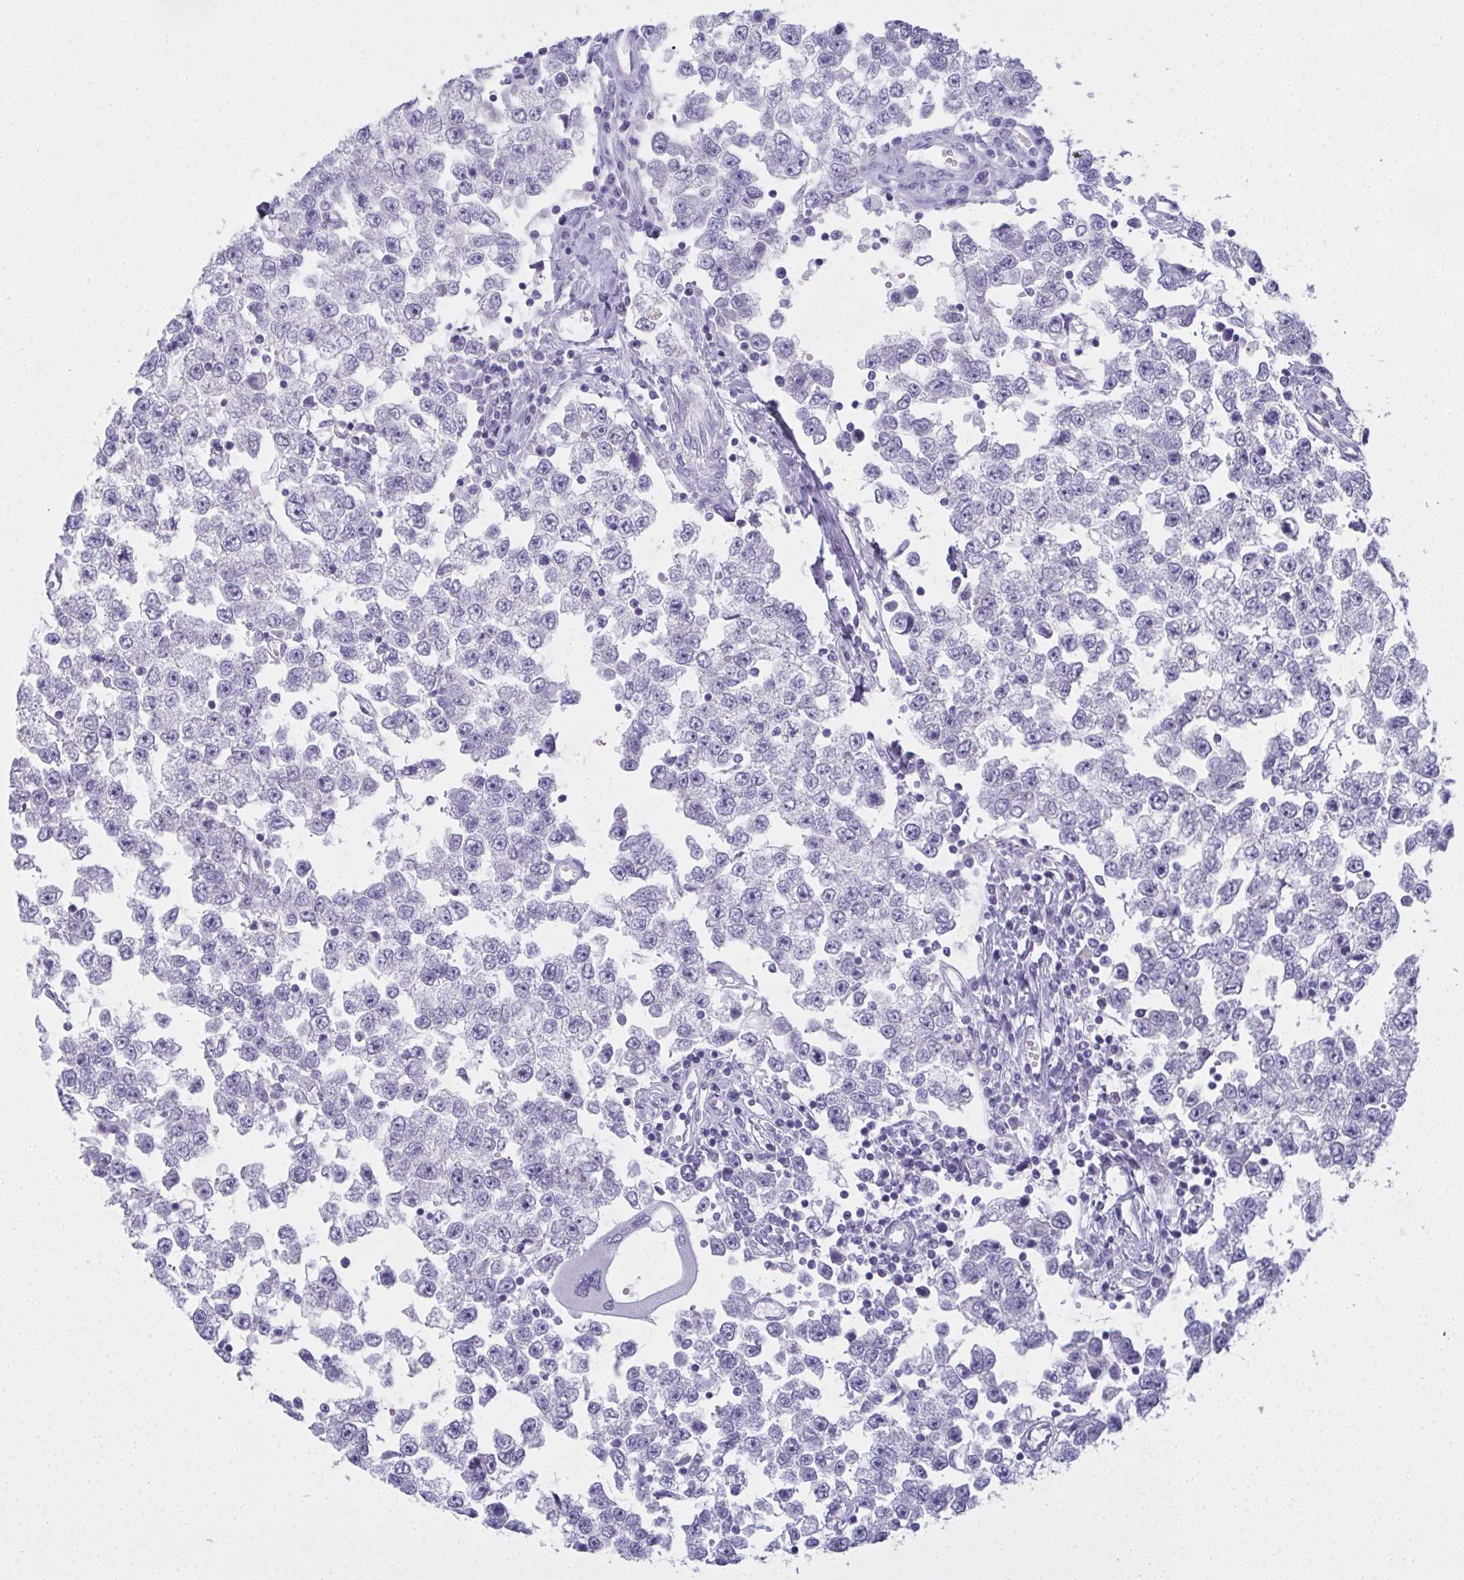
{"staining": {"intensity": "negative", "quantity": "none", "location": "none"}, "tissue": "testis cancer", "cell_type": "Tumor cells", "image_type": "cancer", "snomed": [{"axis": "morphology", "description": "Seminoma, NOS"}, {"axis": "topography", "description": "Testis"}], "caption": "A high-resolution photomicrograph shows IHC staining of testis seminoma, which reveals no significant expression in tumor cells. (DAB (3,3'-diaminobenzidine) IHC visualized using brightfield microscopy, high magnification).", "gene": "SLC36A2", "patient": {"sex": "male", "age": 34}}